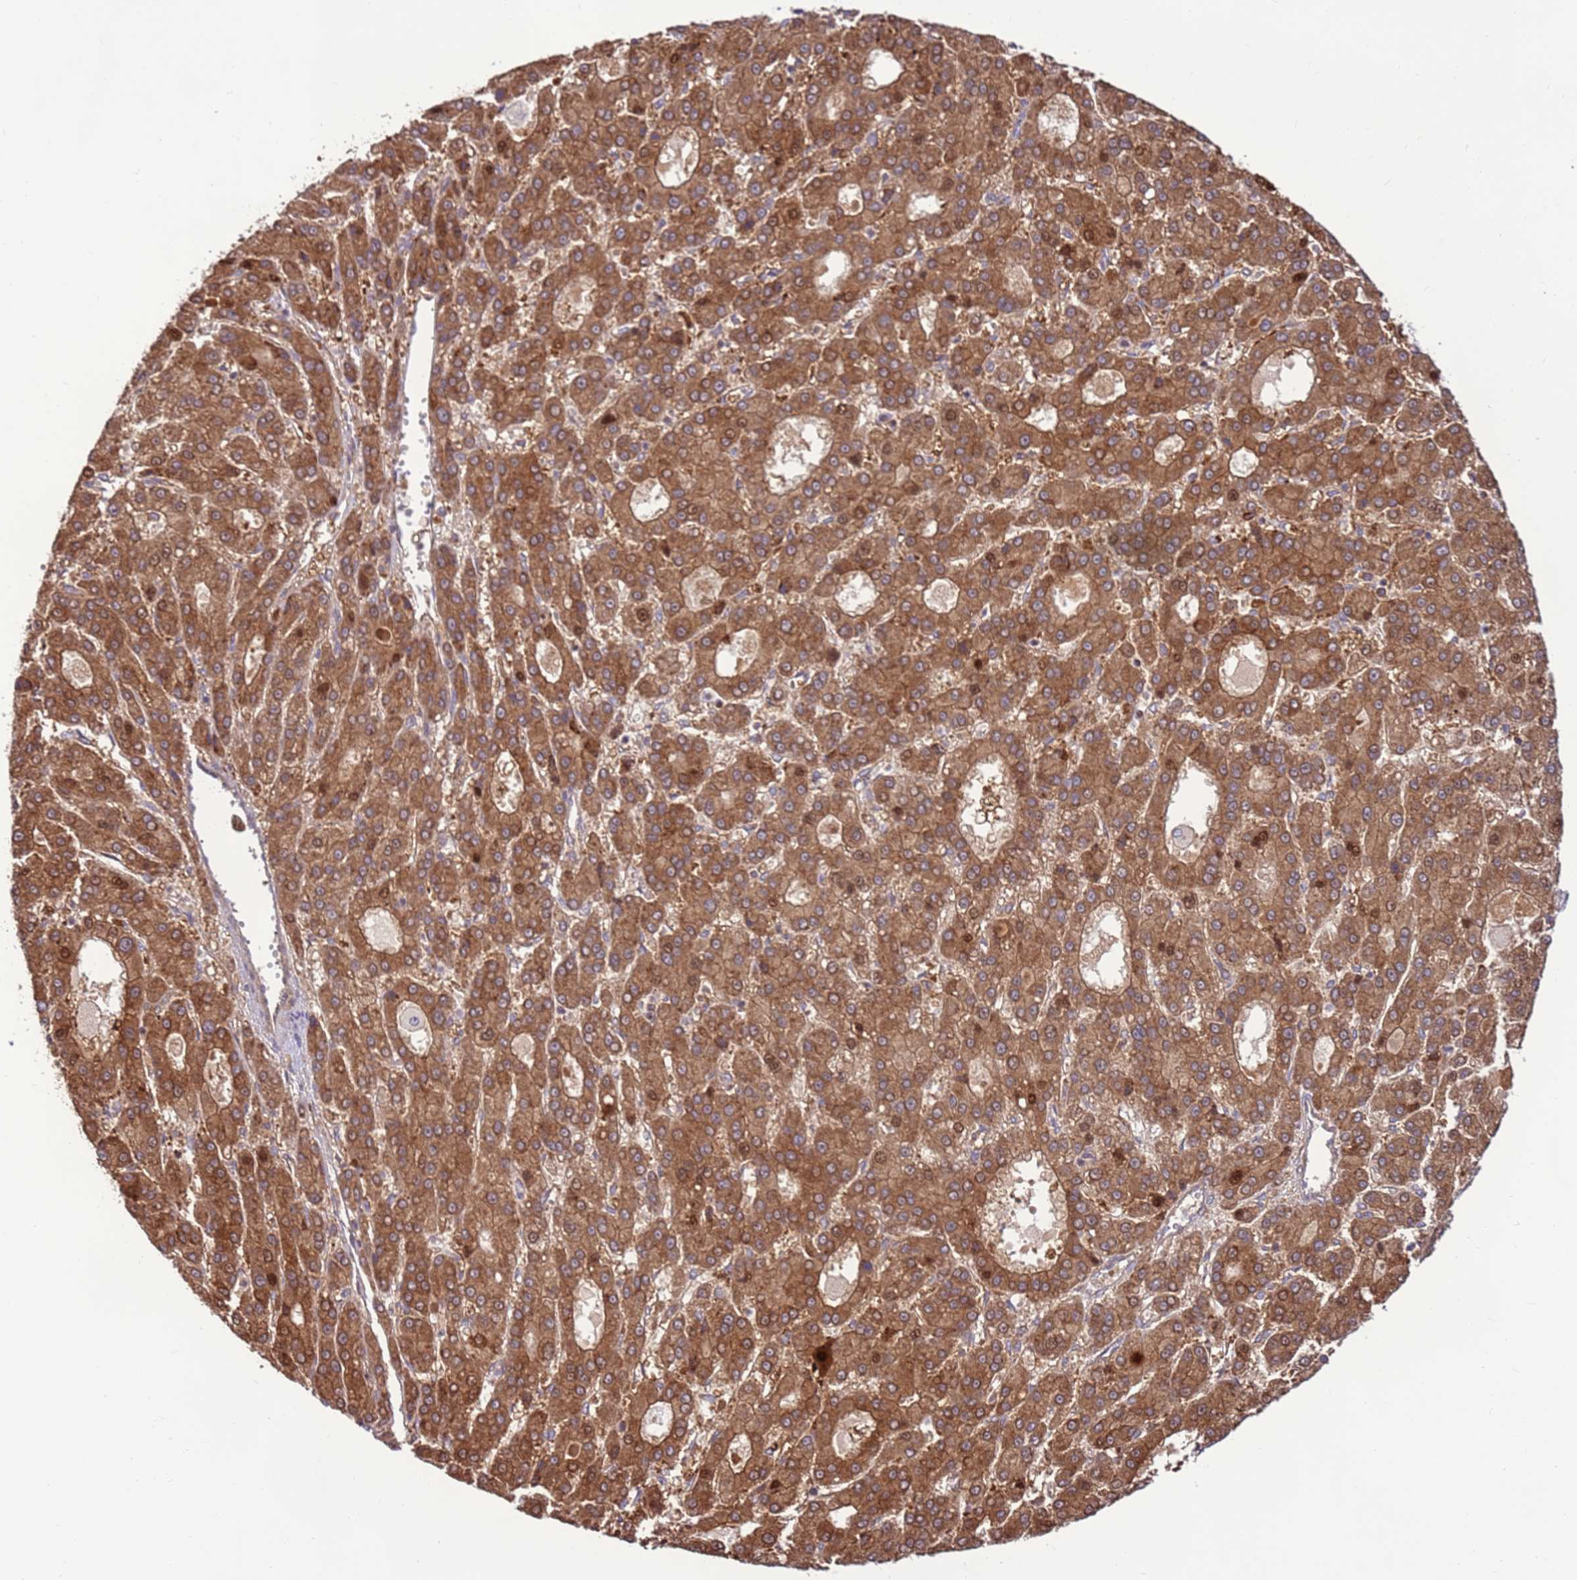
{"staining": {"intensity": "strong", "quantity": ">75%", "location": "cytoplasmic/membranous"}, "tissue": "liver cancer", "cell_type": "Tumor cells", "image_type": "cancer", "snomed": [{"axis": "morphology", "description": "Carcinoma, Hepatocellular, NOS"}, {"axis": "topography", "description": "Liver"}], "caption": "Strong cytoplasmic/membranous protein positivity is appreciated in about >75% of tumor cells in hepatocellular carcinoma (liver). (brown staining indicates protein expression, while blue staining denotes nuclei).", "gene": "DDX19B", "patient": {"sex": "male", "age": 70}}